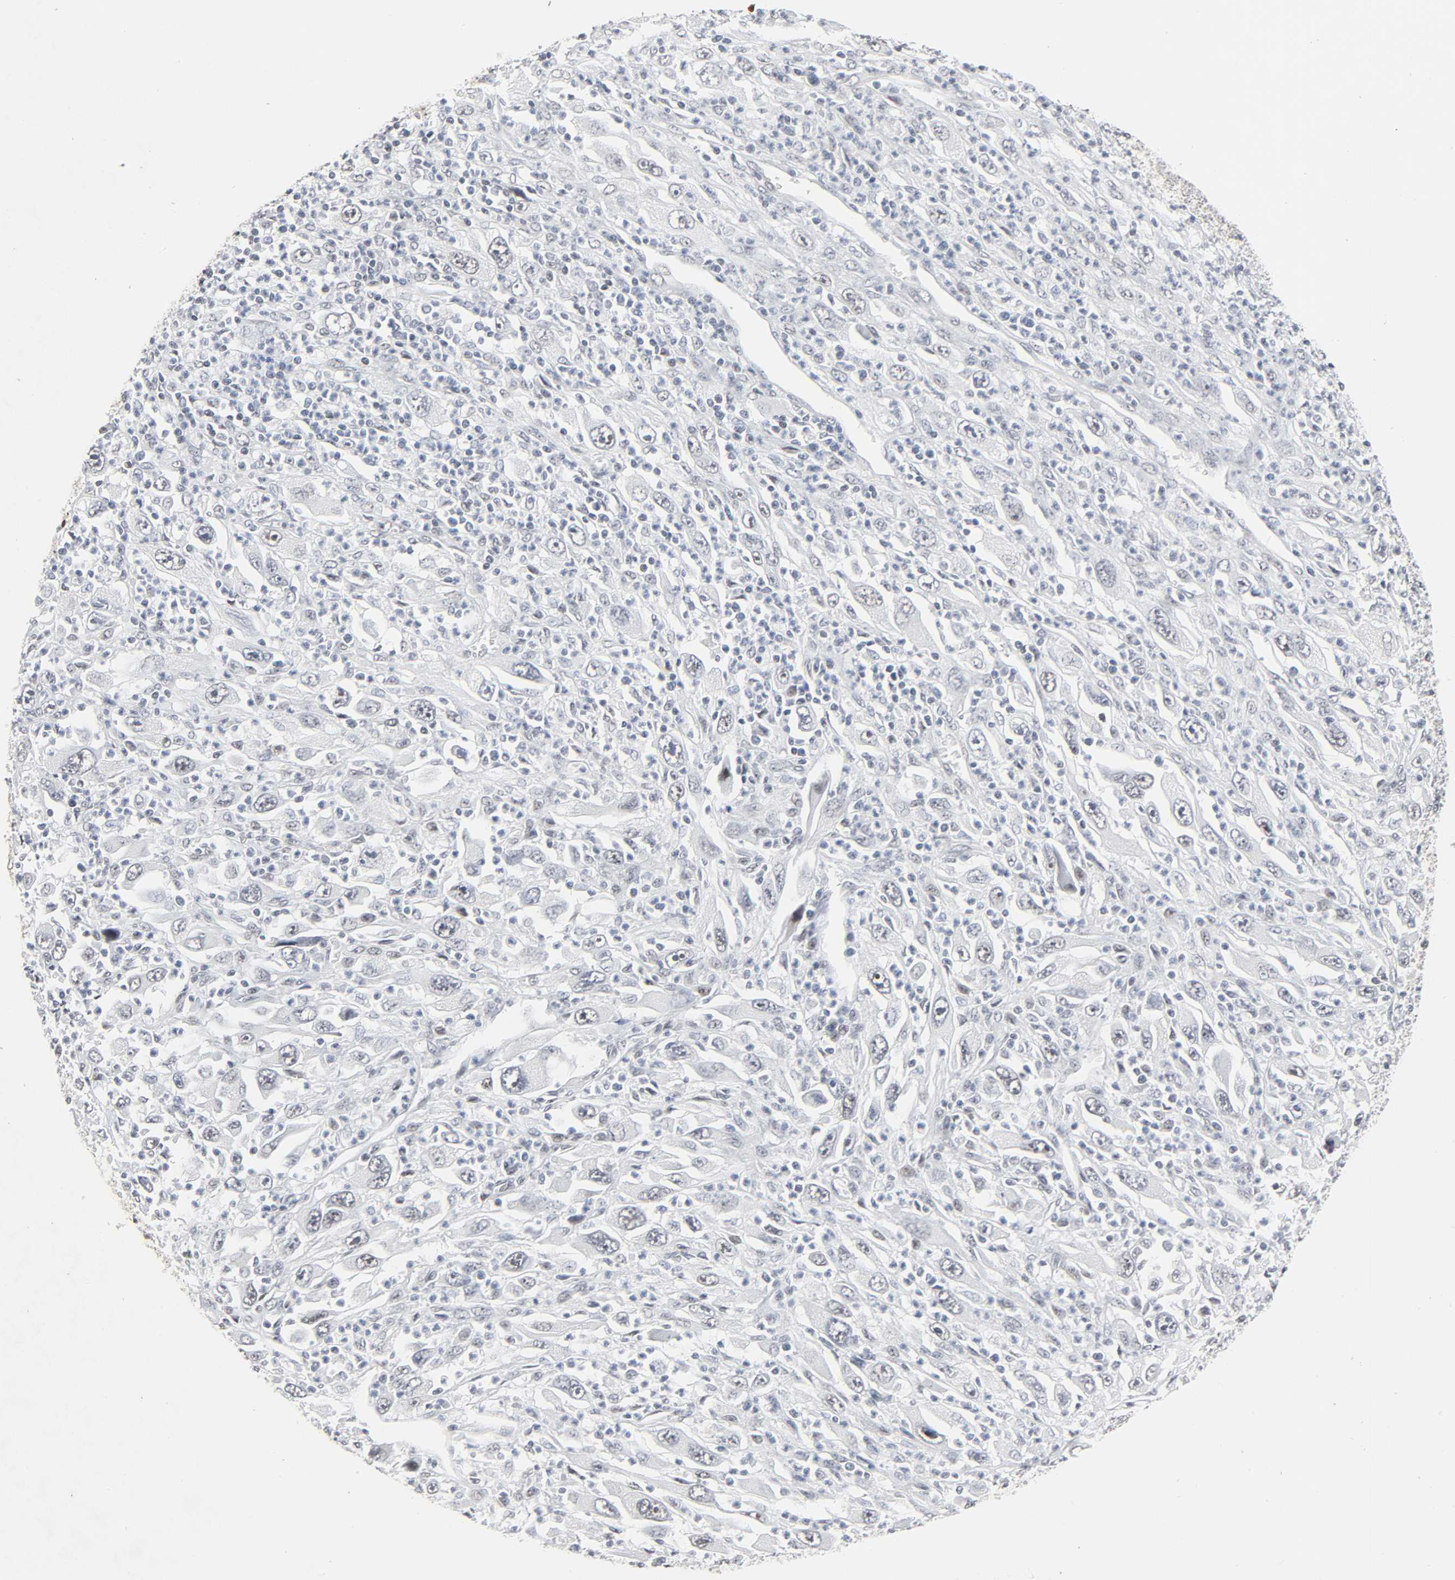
{"staining": {"intensity": "negative", "quantity": "none", "location": "none"}, "tissue": "melanoma", "cell_type": "Tumor cells", "image_type": "cancer", "snomed": [{"axis": "morphology", "description": "Malignant melanoma, Metastatic site"}, {"axis": "topography", "description": "Skin"}], "caption": "Tumor cells show no significant protein staining in melanoma. (DAB immunohistochemistry (IHC) visualized using brightfield microscopy, high magnification).", "gene": "MUC1", "patient": {"sex": "female", "age": 56}}